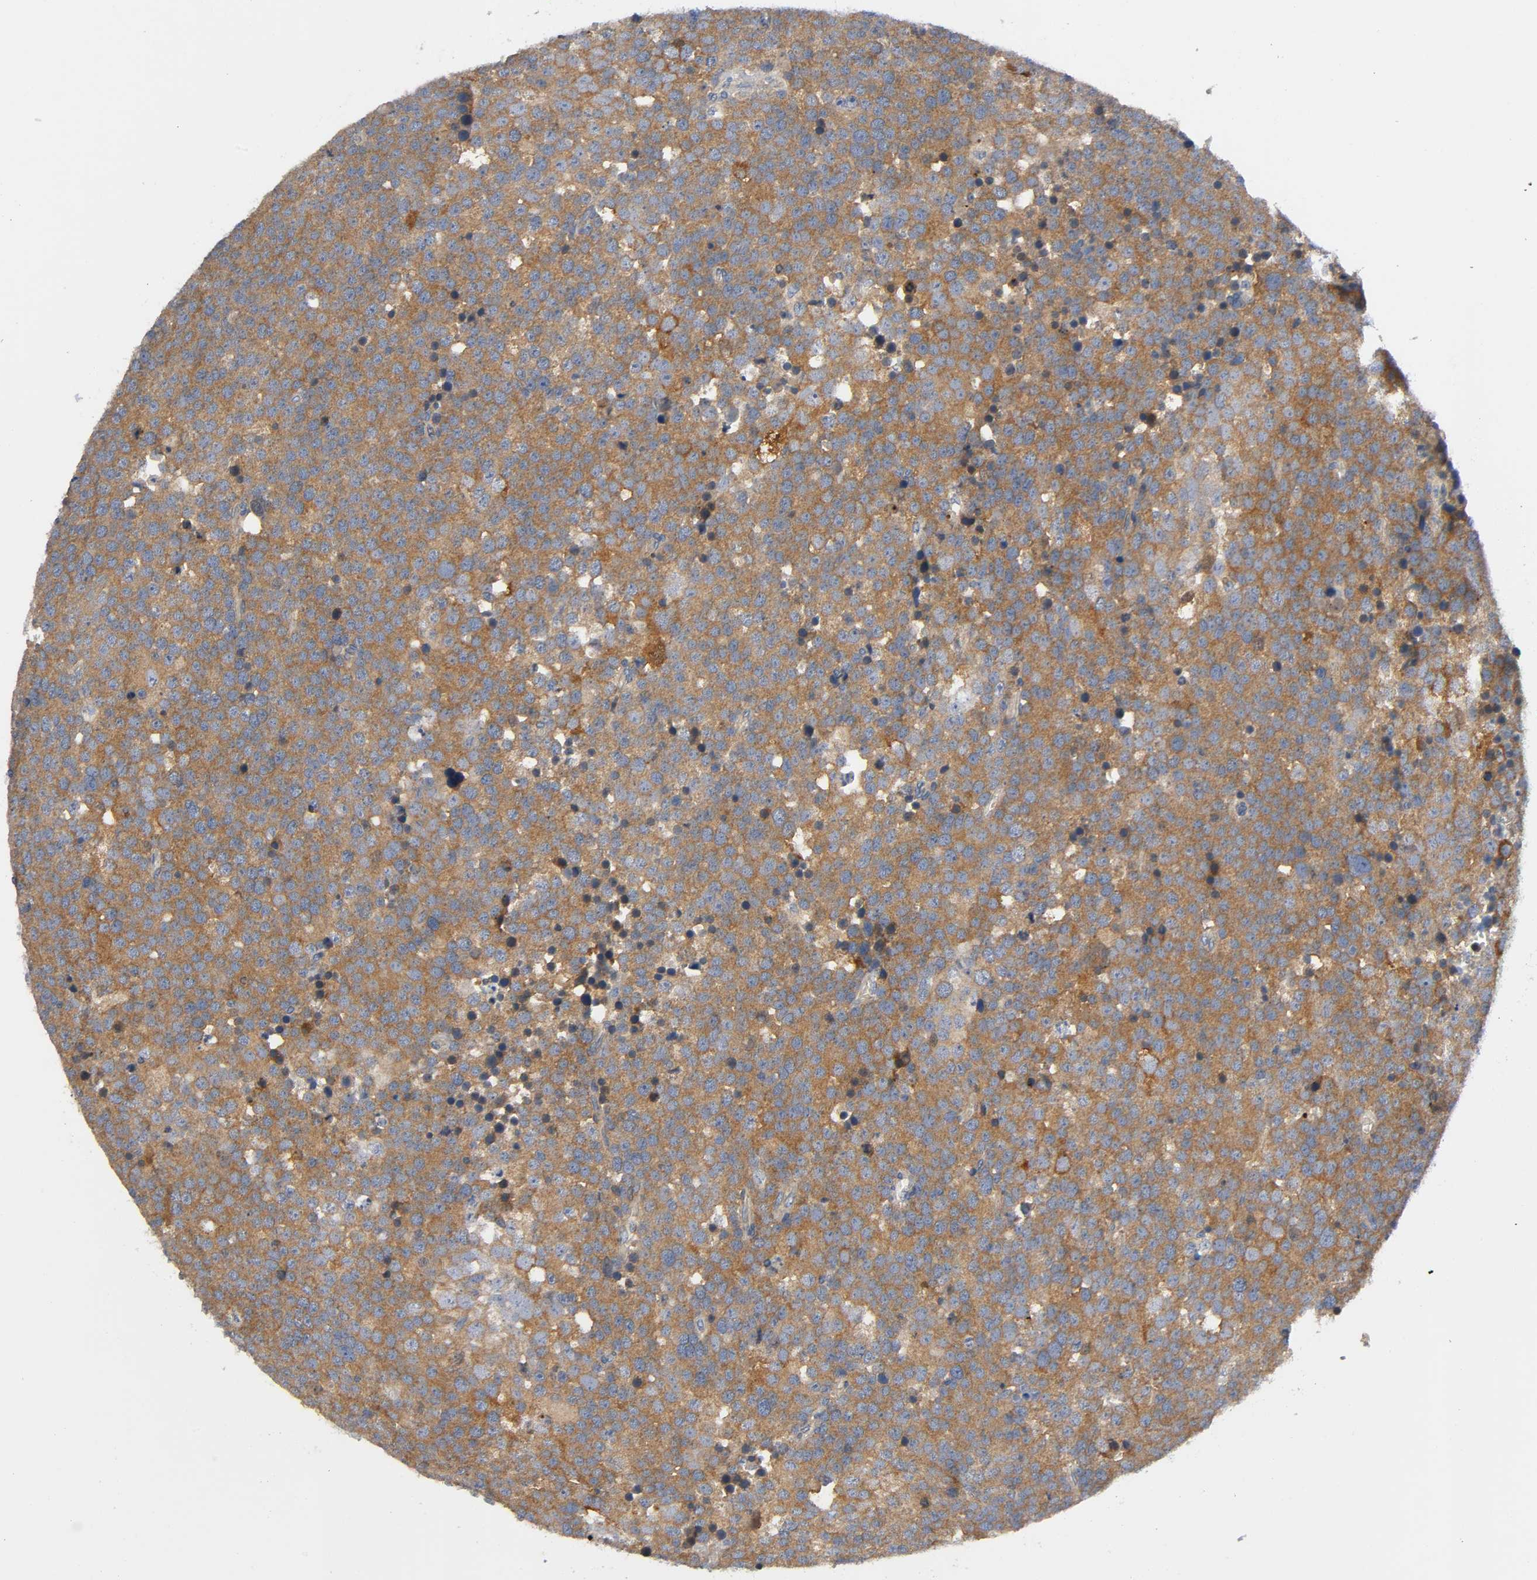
{"staining": {"intensity": "moderate", "quantity": ">75%", "location": "cytoplasmic/membranous"}, "tissue": "testis cancer", "cell_type": "Tumor cells", "image_type": "cancer", "snomed": [{"axis": "morphology", "description": "Seminoma, NOS"}, {"axis": "topography", "description": "Testis"}], "caption": "This micrograph demonstrates testis cancer stained with IHC to label a protein in brown. The cytoplasmic/membranous of tumor cells show moderate positivity for the protein. Nuclei are counter-stained blue.", "gene": "HDAC6", "patient": {"sex": "male", "age": 71}}